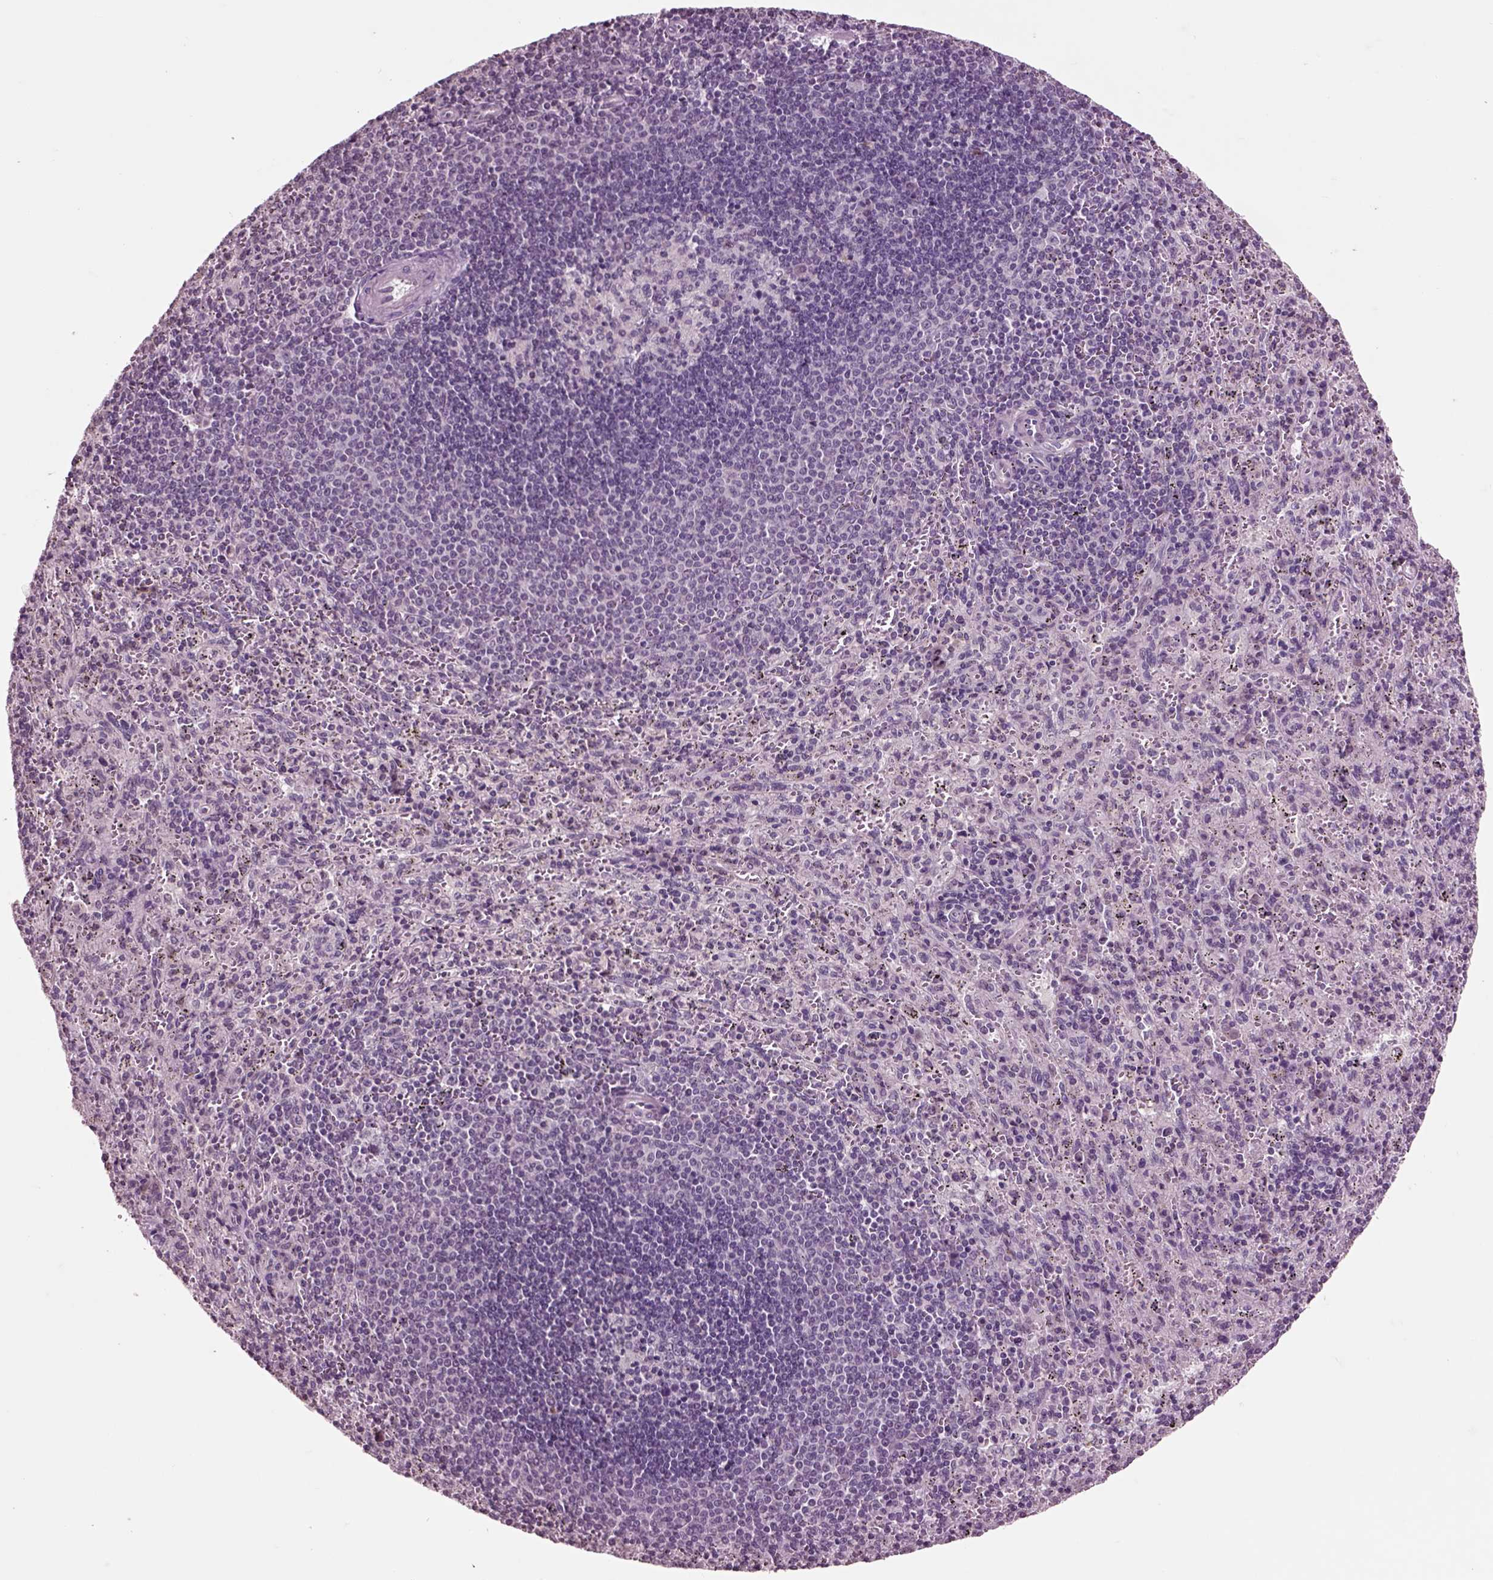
{"staining": {"intensity": "negative", "quantity": "none", "location": "none"}, "tissue": "spleen", "cell_type": "Cells in red pulp", "image_type": "normal", "snomed": [{"axis": "morphology", "description": "Normal tissue, NOS"}, {"axis": "topography", "description": "Spleen"}], "caption": "Protein analysis of unremarkable spleen exhibits no significant staining in cells in red pulp. (Brightfield microscopy of DAB immunohistochemistry at high magnification).", "gene": "CHGB", "patient": {"sex": "male", "age": 57}}